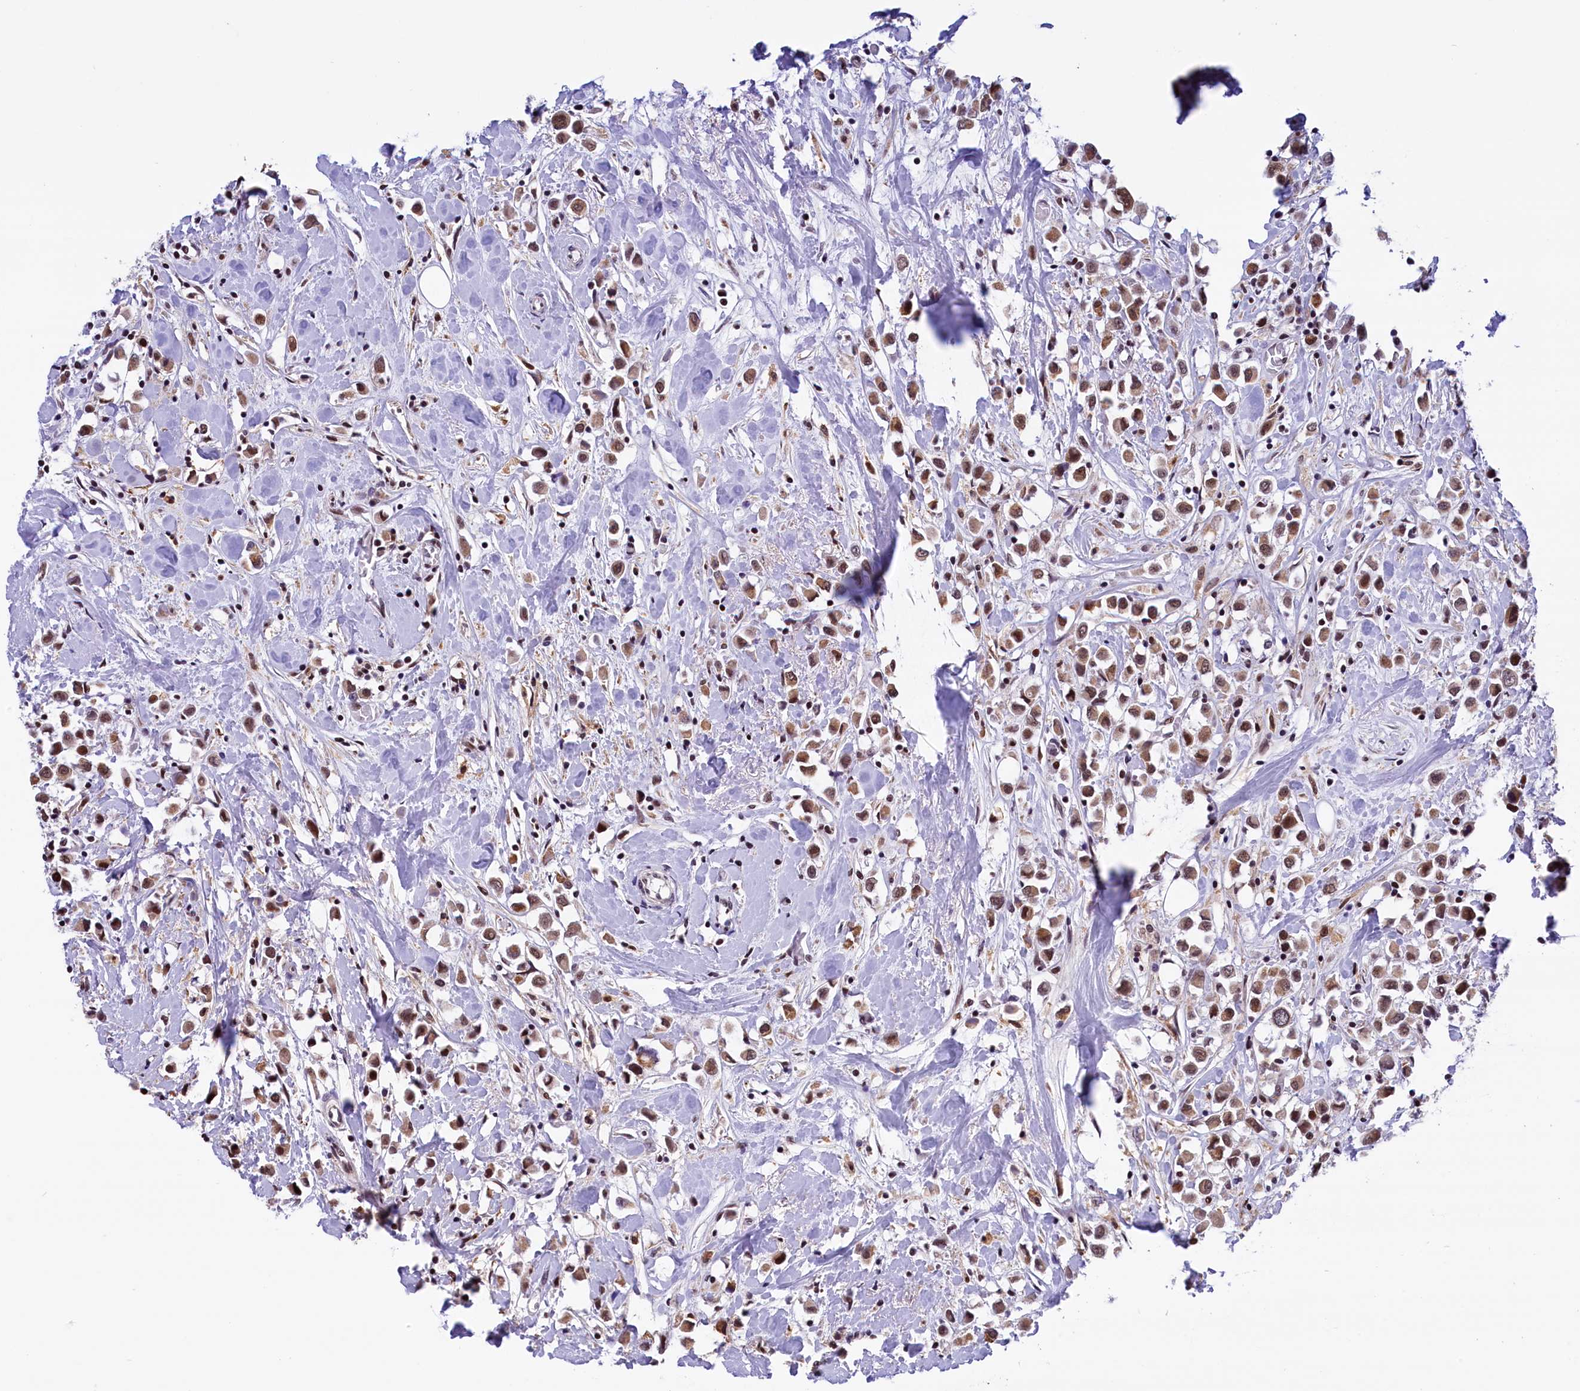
{"staining": {"intensity": "moderate", "quantity": ">75%", "location": "cytoplasmic/membranous,nuclear"}, "tissue": "breast cancer", "cell_type": "Tumor cells", "image_type": "cancer", "snomed": [{"axis": "morphology", "description": "Duct carcinoma"}, {"axis": "topography", "description": "Breast"}], "caption": "Breast cancer (intraductal carcinoma) tissue exhibits moderate cytoplasmic/membranous and nuclear staining in about >75% of tumor cells, visualized by immunohistochemistry.", "gene": "CDYL2", "patient": {"sex": "female", "age": 61}}